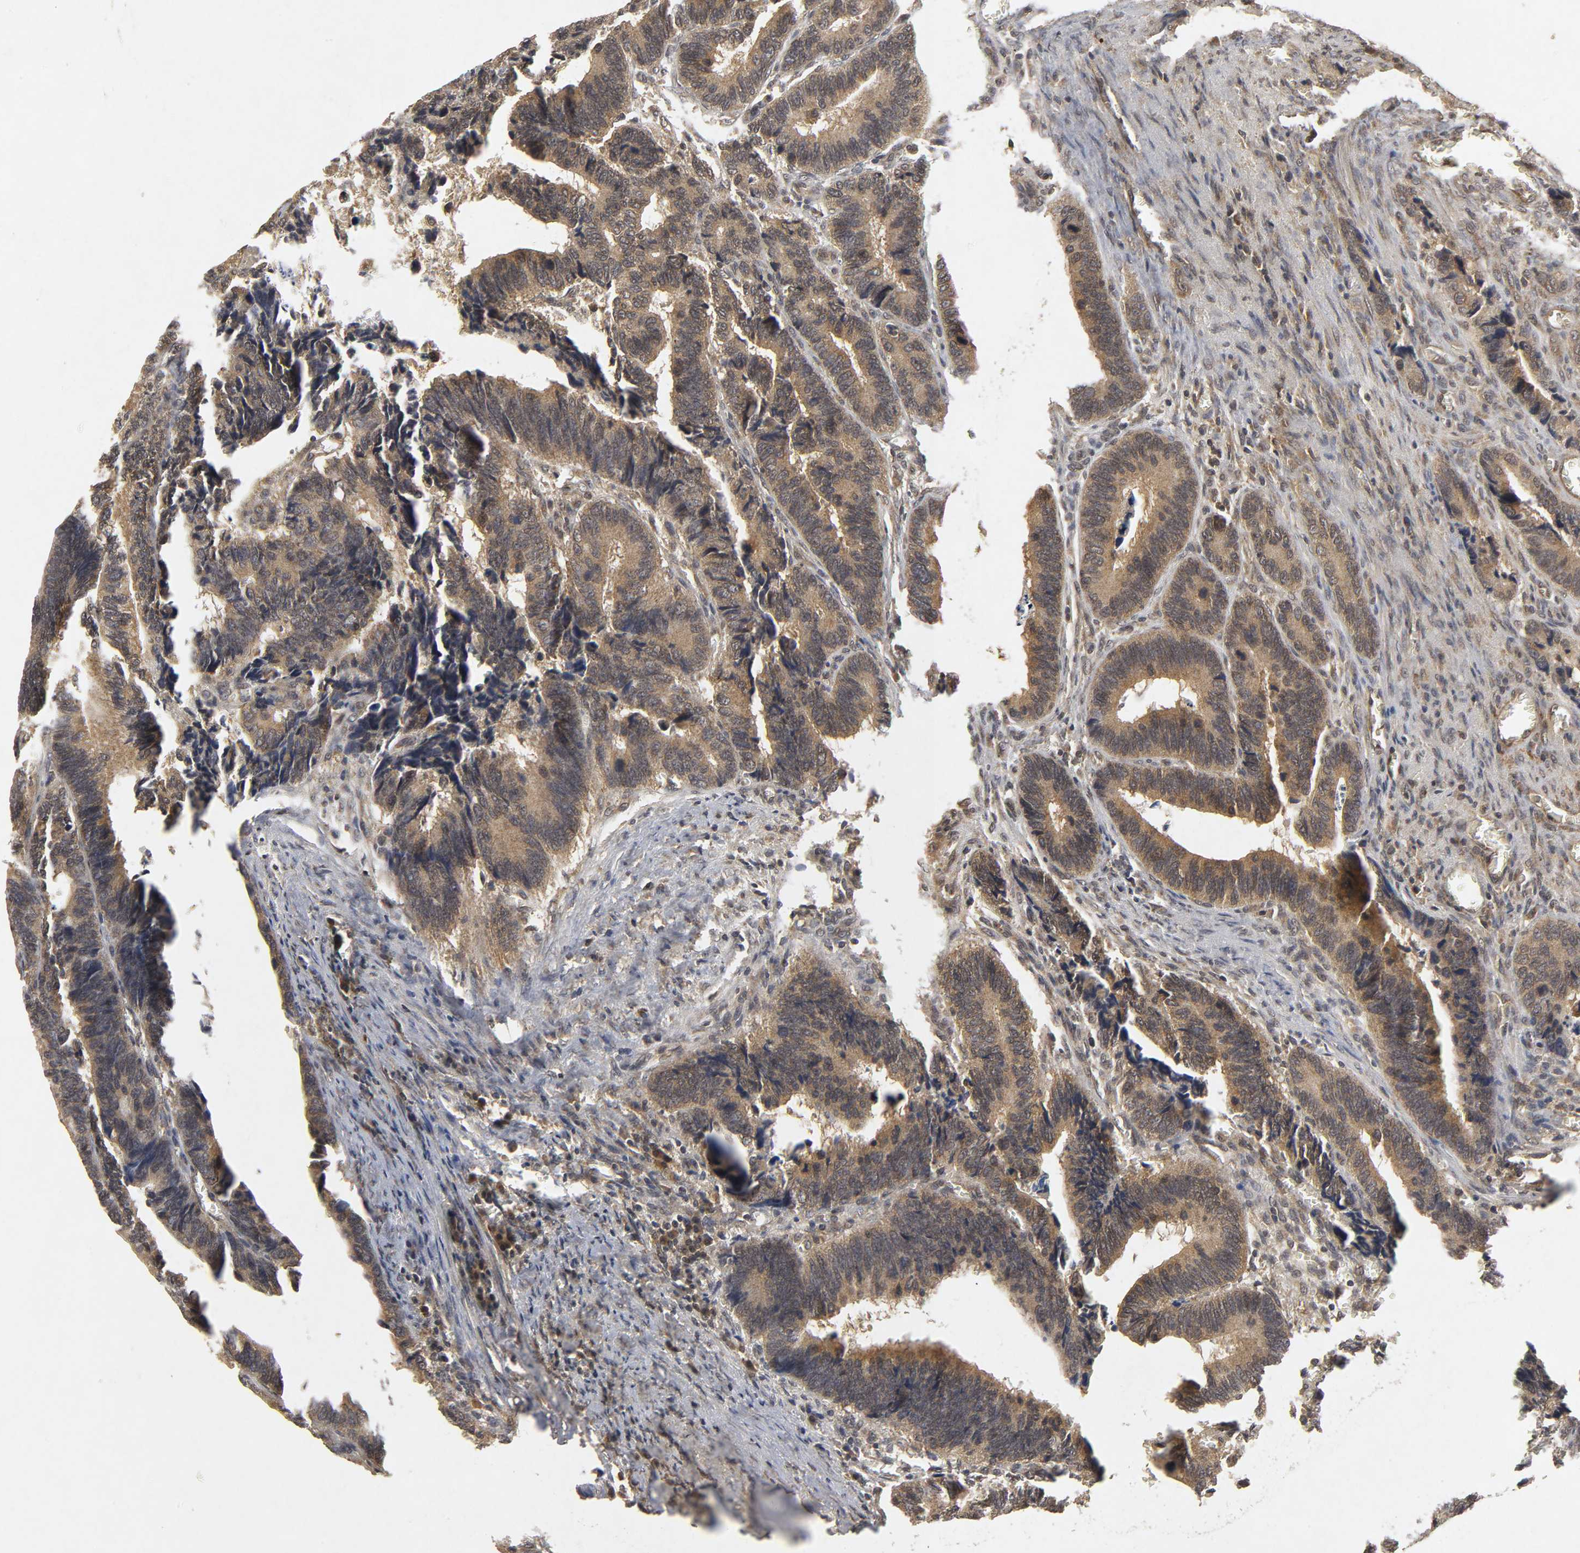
{"staining": {"intensity": "moderate", "quantity": ">75%", "location": "cytoplasmic/membranous"}, "tissue": "colorectal cancer", "cell_type": "Tumor cells", "image_type": "cancer", "snomed": [{"axis": "morphology", "description": "Adenocarcinoma, NOS"}, {"axis": "topography", "description": "Colon"}], "caption": "Approximately >75% of tumor cells in colorectal cancer (adenocarcinoma) reveal moderate cytoplasmic/membranous protein expression as visualized by brown immunohistochemical staining.", "gene": "TRAF6", "patient": {"sex": "male", "age": 72}}